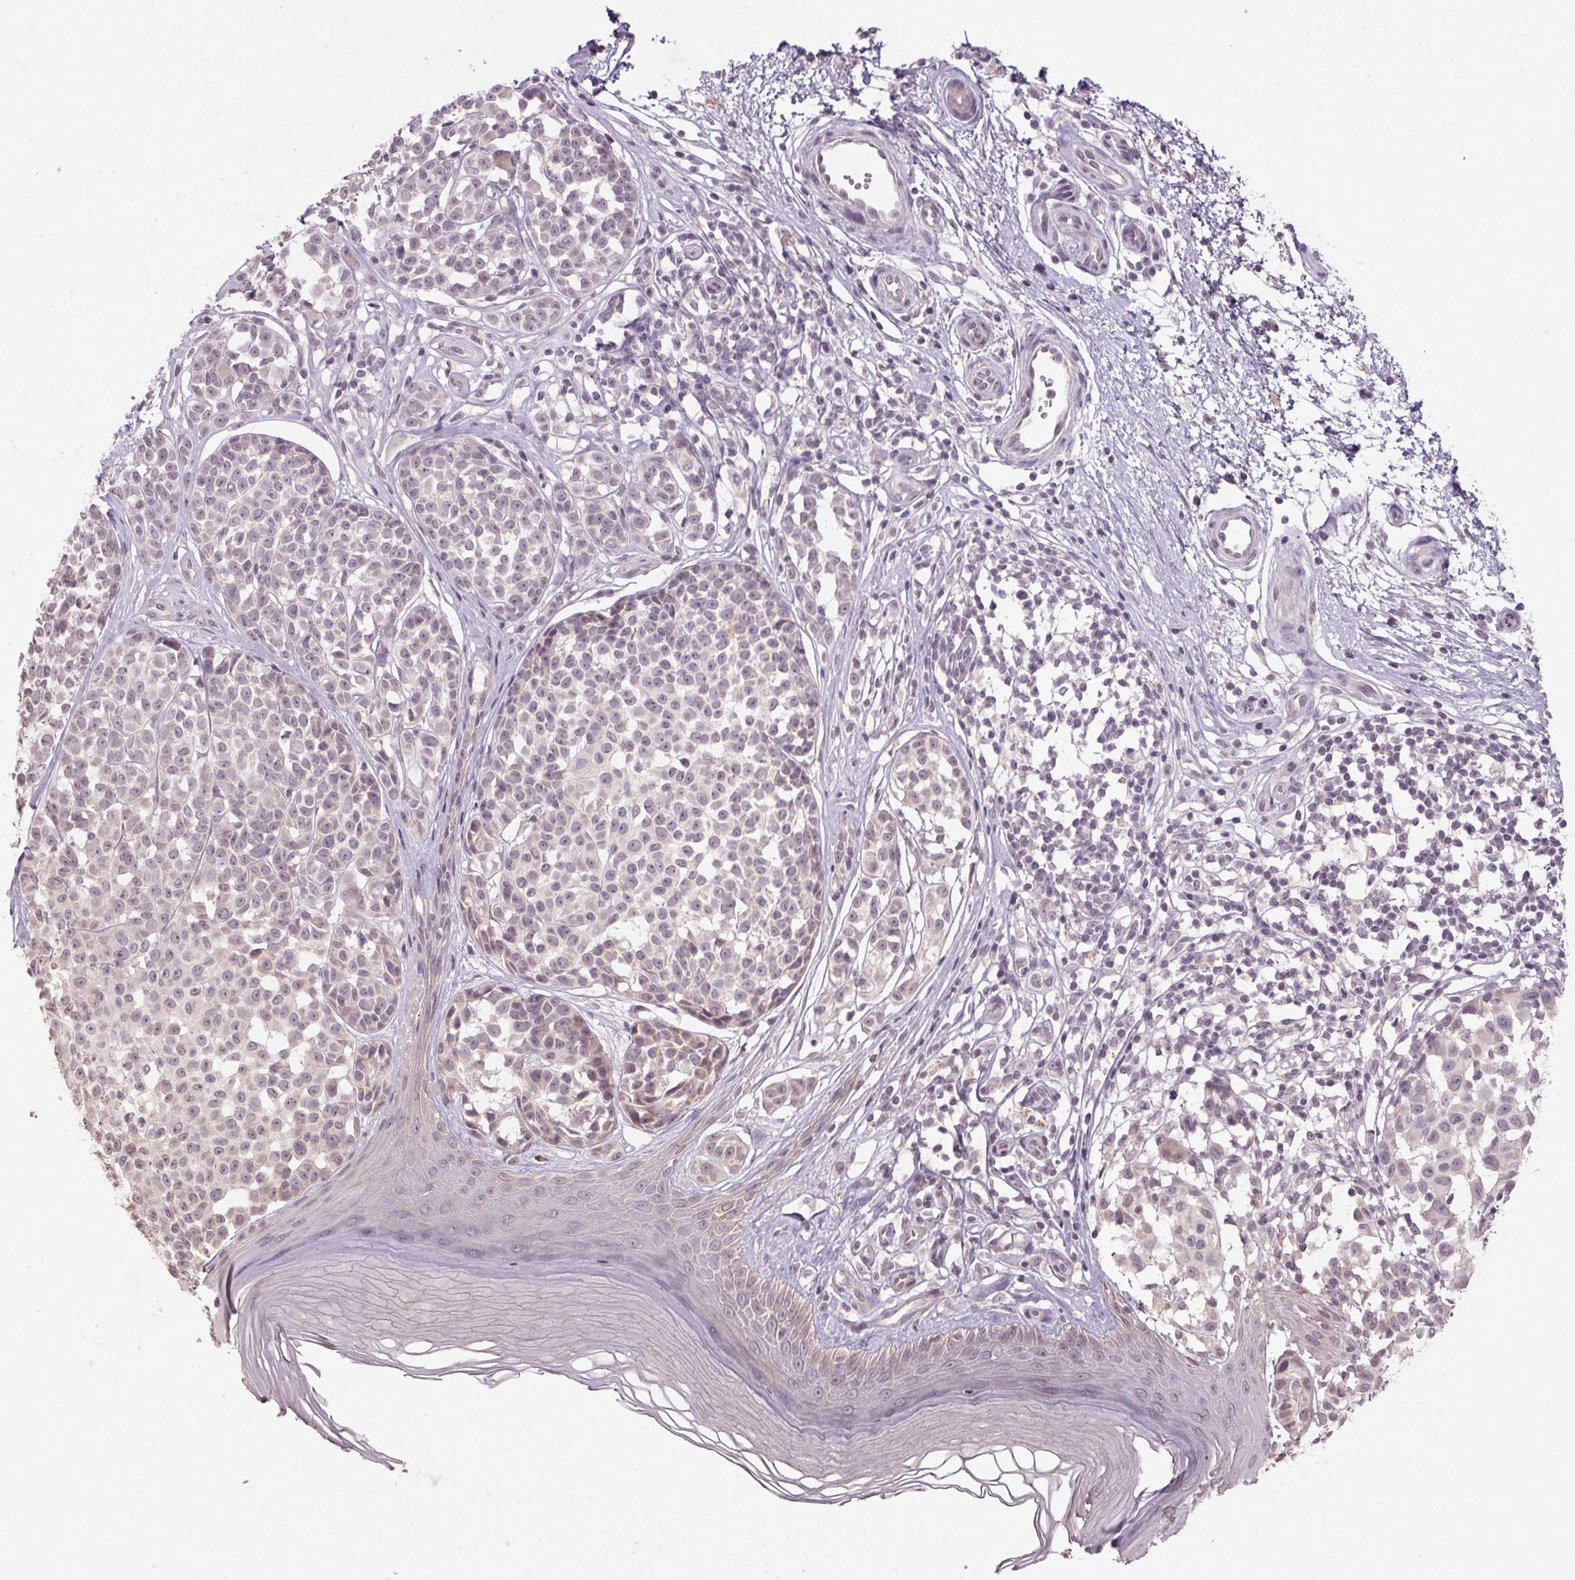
{"staining": {"intensity": "negative", "quantity": "none", "location": "none"}, "tissue": "melanoma", "cell_type": "Tumor cells", "image_type": "cancer", "snomed": [{"axis": "morphology", "description": "Malignant melanoma, NOS"}, {"axis": "topography", "description": "Skin"}], "caption": "Human malignant melanoma stained for a protein using immunohistochemistry (IHC) demonstrates no staining in tumor cells.", "gene": "KLRC3", "patient": {"sex": "female", "age": 90}}